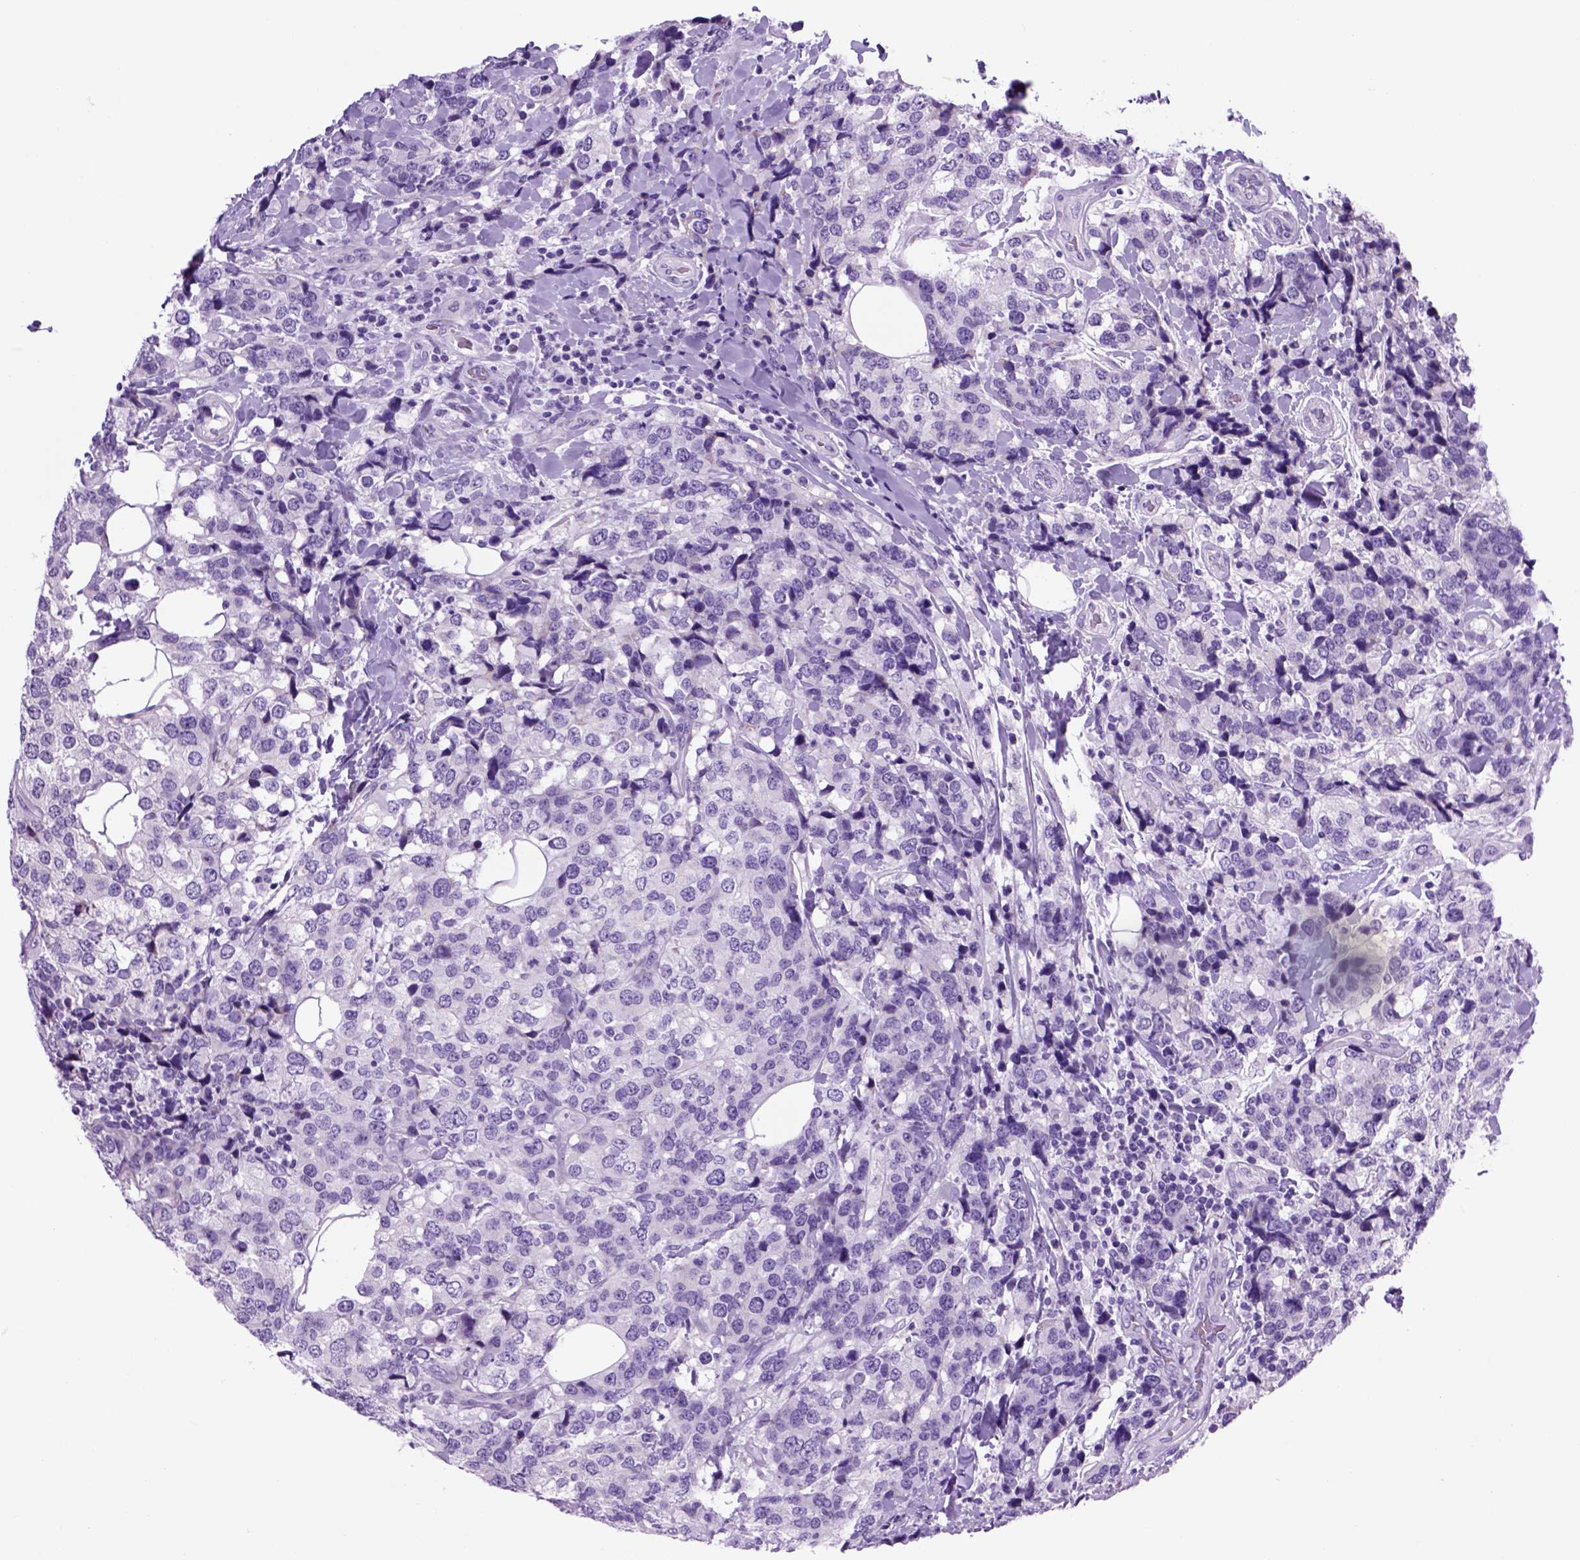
{"staining": {"intensity": "negative", "quantity": "none", "location": "none"}, "tissue": "breast cancer", "cell_type": "Tumor cells", "image_type": "cancer", "snomed": [{"axis": "morphology", "description": "Lobular carcinoma"}, {"axis": "topography", "description": "Breast"}], "caption": "This photomicrograph is of lobular carcinoma (breast) stained with IHC to label a protein in brown with the nuclei are counter-stained blue. There is no staining in tumor cells.", "gene": "HHIPL2", "patient": {"sex": "female", "age": 59}}